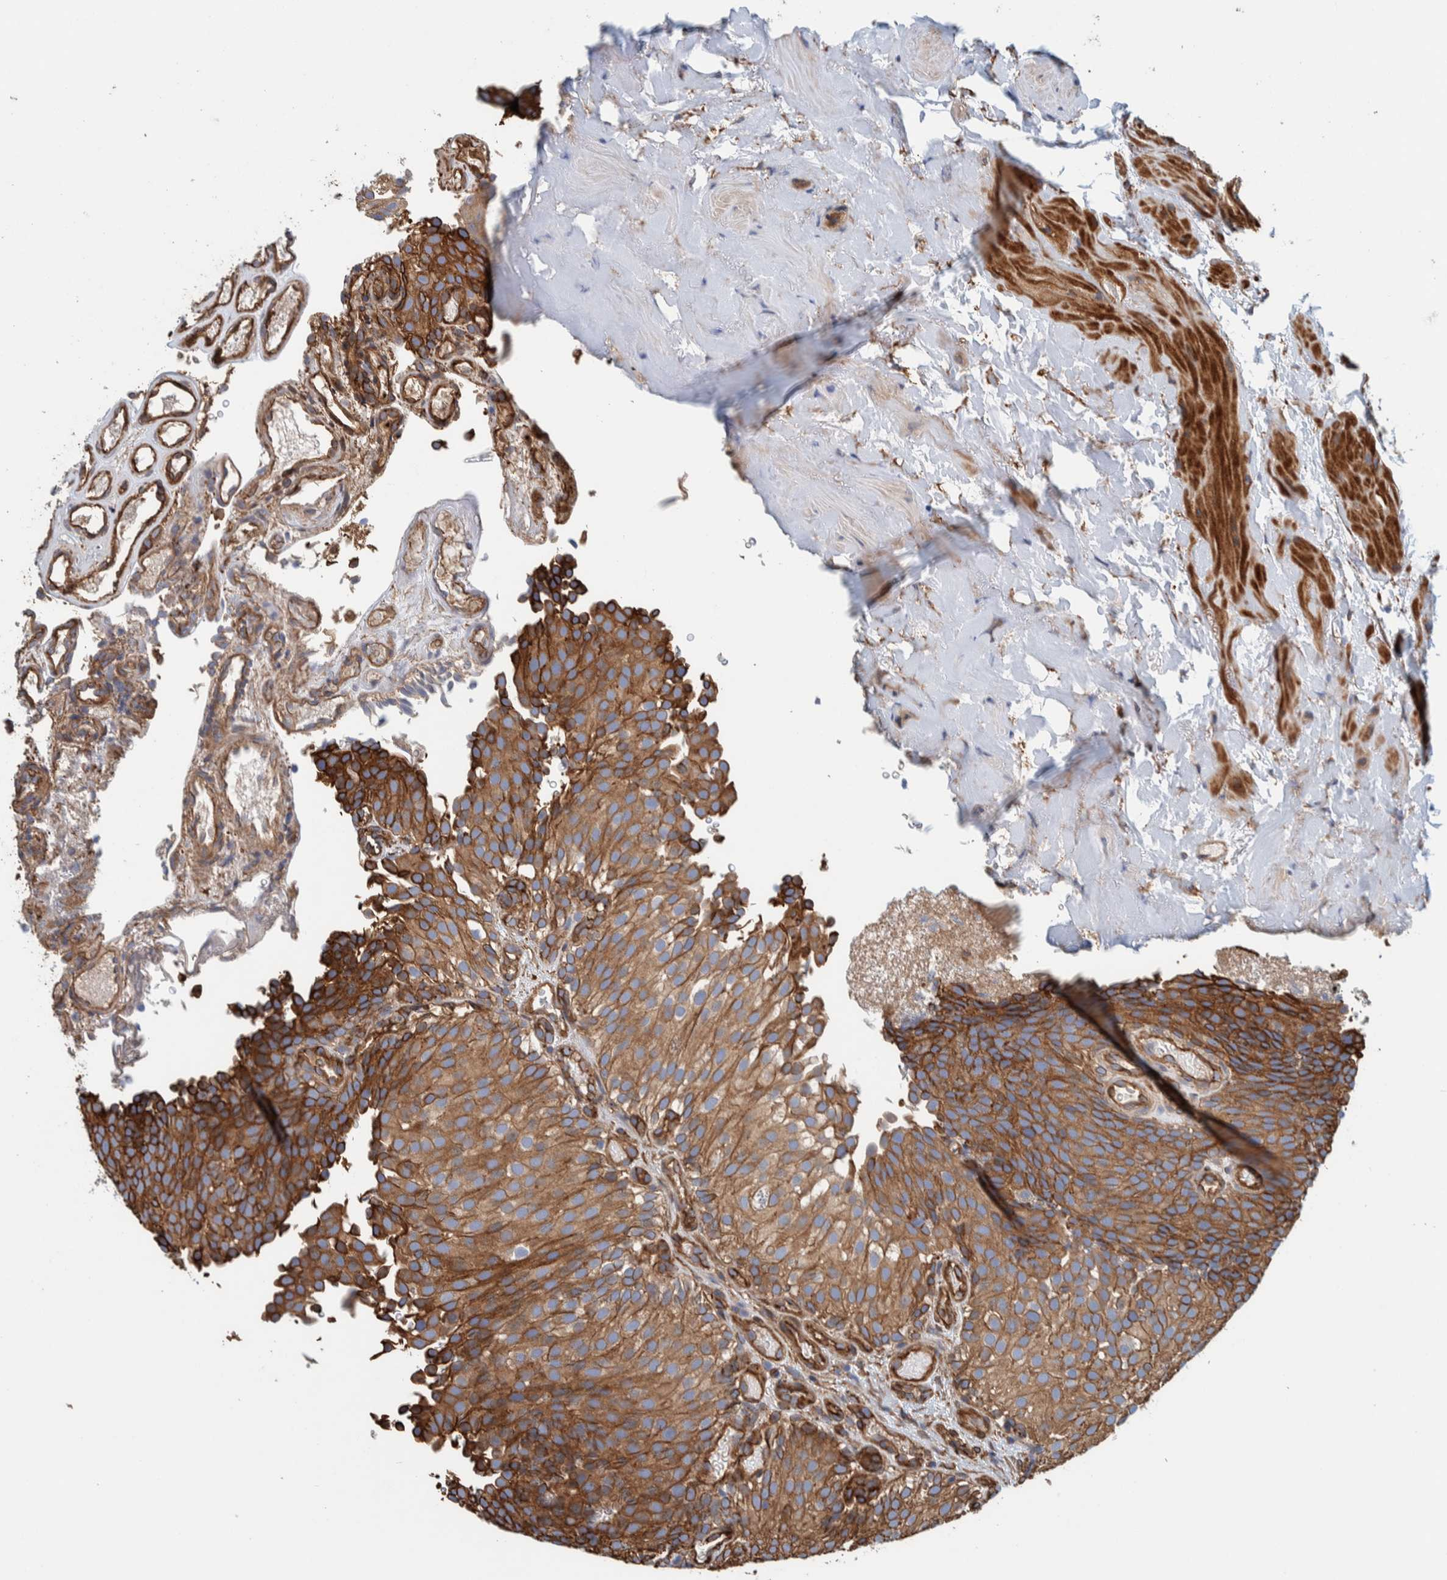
{"staining": {"intensity": "strong", "quantity": ">75%", "location": "cytoplasmic/membranous"}, "tissue": "urothelial cancer", "cell_type": "Tumor cells", "image_type": "cancer", "snomed": [{"axis": "morphology", "description": "Urothelial carcinoma, Low grade"}, {"axis": "topography", "description": "Urinary bladder"}], "caption": "Approximately >75% of tumor cells in human low-grade urothelial carcinoma show strong cytoplasmic/membranous protein positivity as visualized by brown immunohistochemical staining.", "gene": "PKD1L1", "patient": {"sex": "male", "age": 78}}